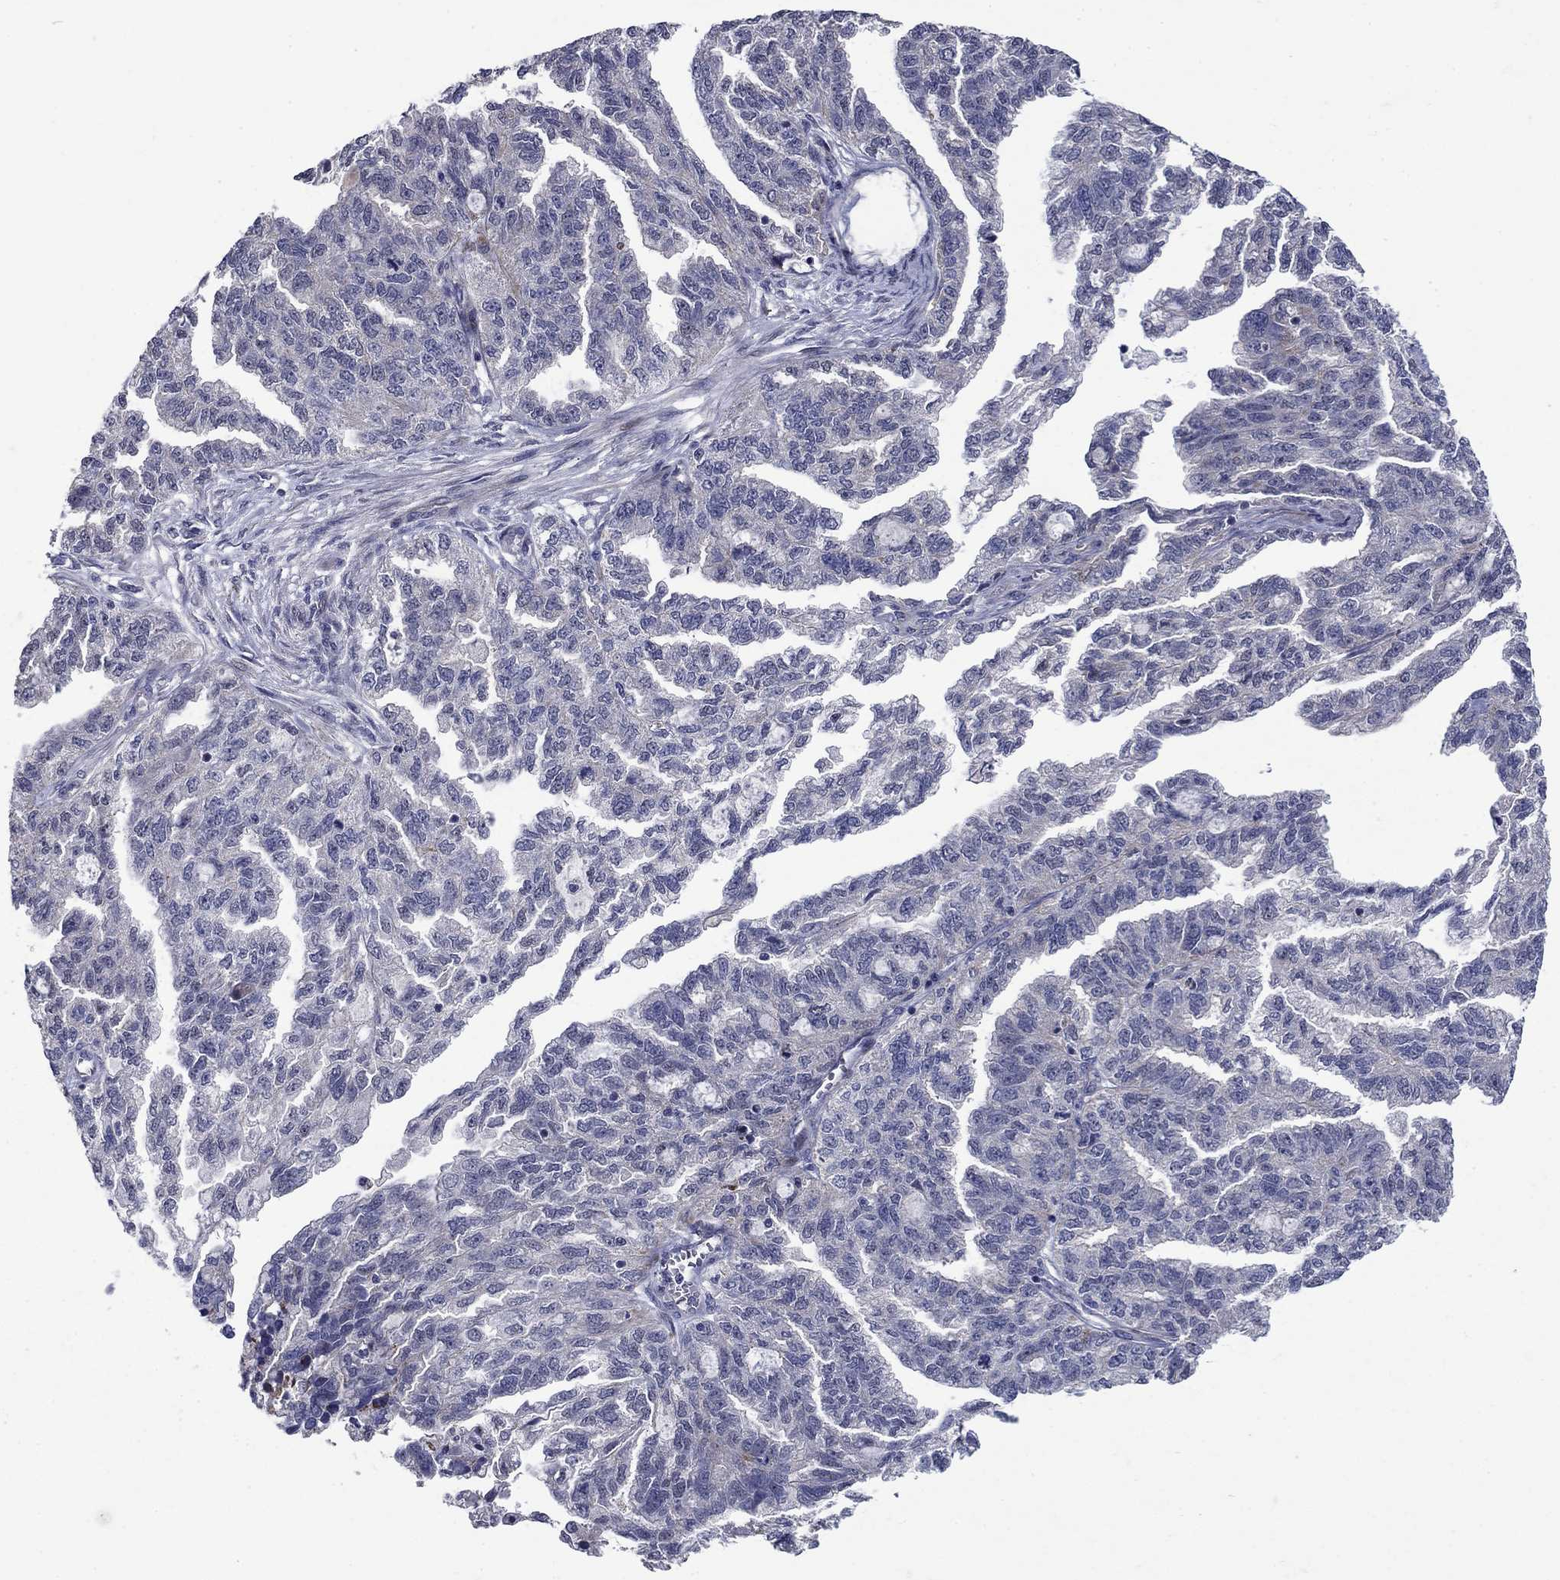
{"staining": {"intensity": "negative", "quantity": "none", "location": "none"}, "tissue": "ovarian cancer", "cell_type": "Tumor cells", "image_type": "cancer", "snomed": [{"axis": "morphology", "description": "Cystadenocarcinoma, serous, NOS"}, {"axis": "topography", "description": "Ovary"}], "caption": "Photomicrograph shows no protein expression in tumor cells of ovarian cancer (serous cystadenocarcinoma) tissue. (DAB (3,3'-diaminobenzidine) IHC, high magnification).", "gene": "SLC7A1", "patient": {"sex": "female", "age": 51}}